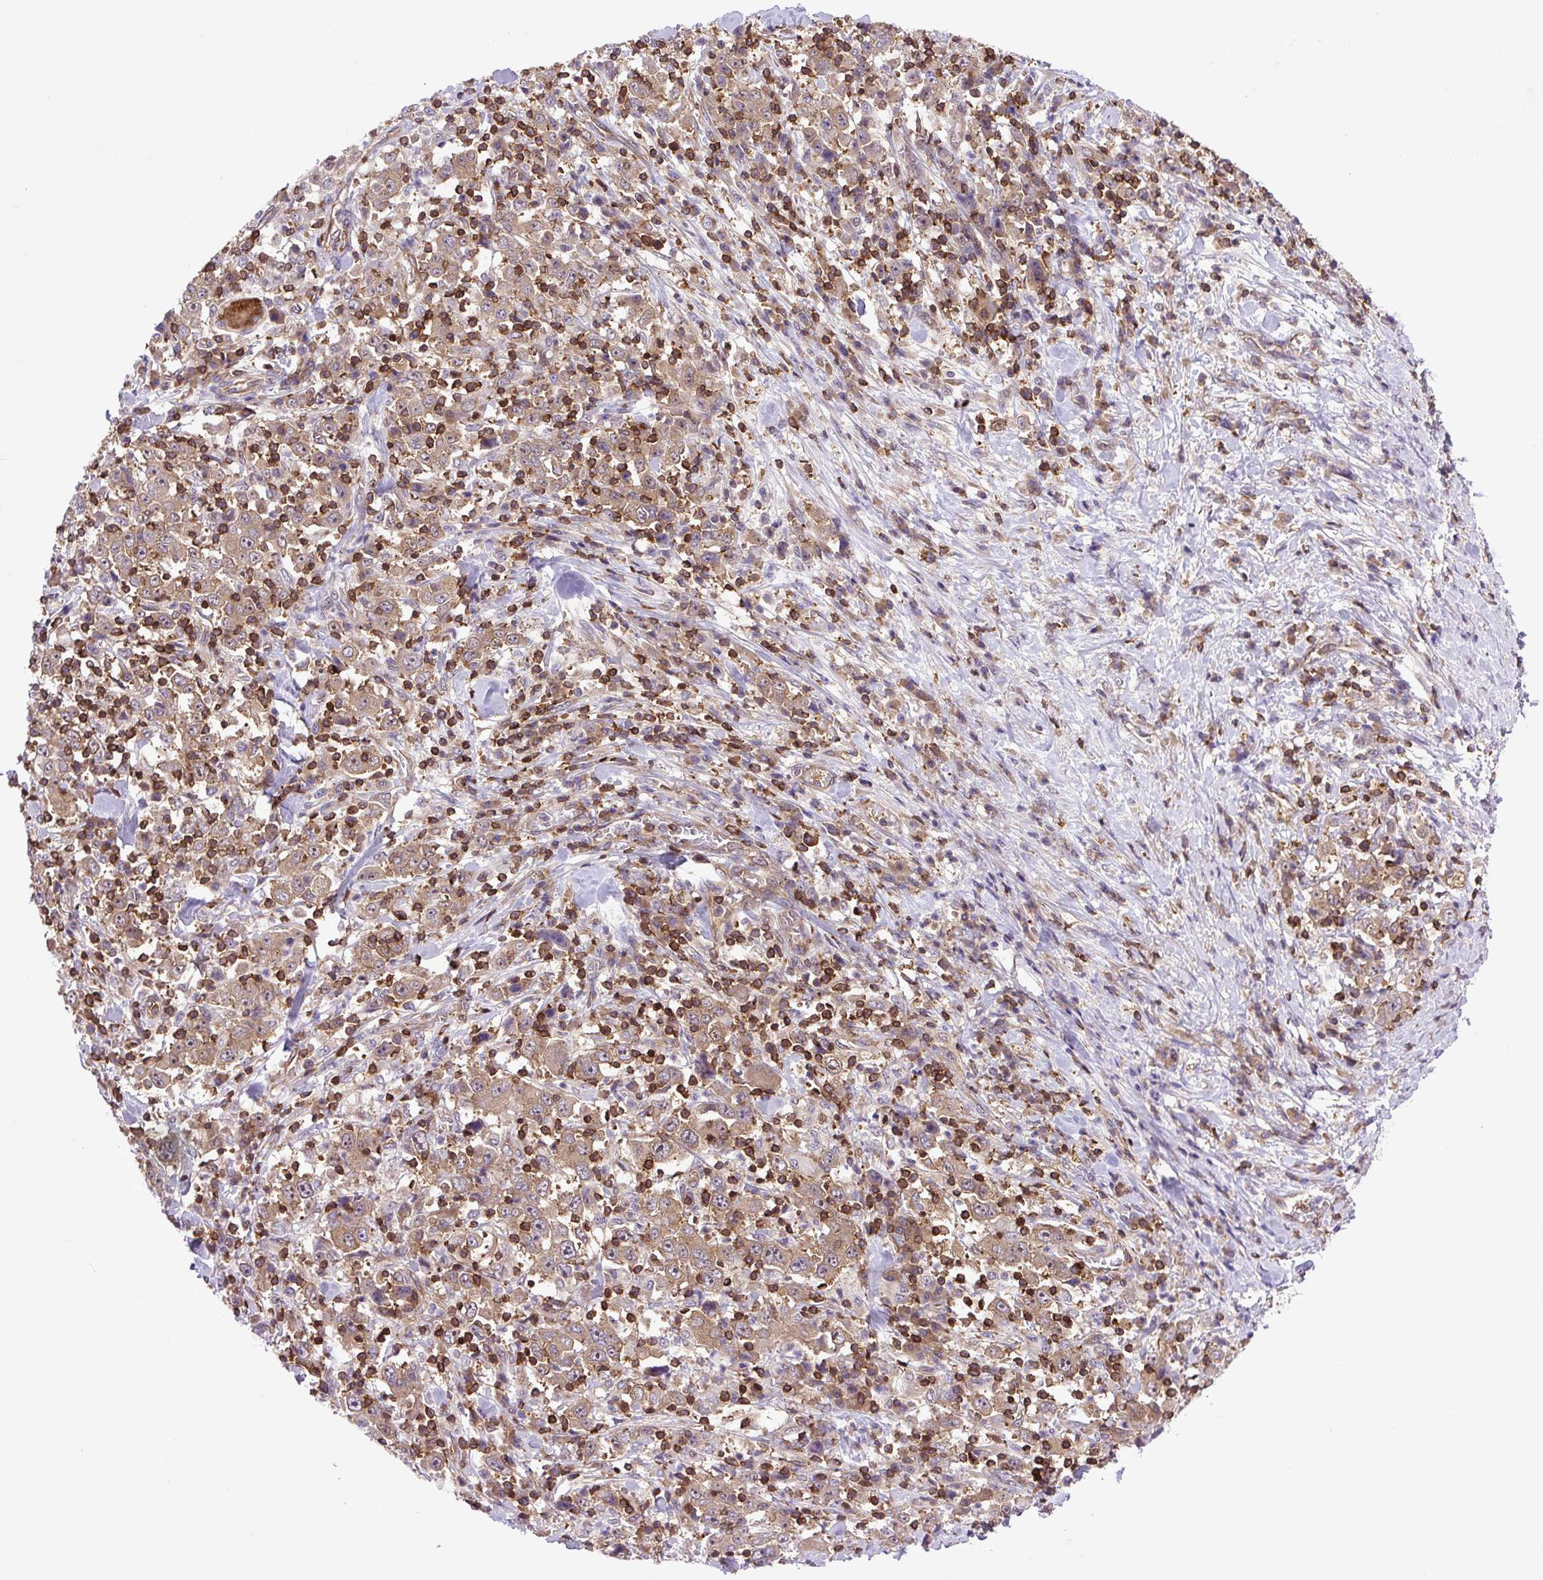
{"staining": {"intensity": "moderate", "quantity": ">75%", "location": "cytoplasmic/membranous,nuclear"}, "tissue": "stomach cancer", "cell_type": "Tumor cells", "image_type": "cancer", "snomed": [{"axis": "morphology", "description": "Normal tissue, NOS"}, {"axis": "morphology", "description": "Adenocarcinoma, NOS"}, {"axis": "topography", "description": "Stomach, upper"}, {"axis": "topography", "description": "Stomach"}], "caption": "High-power microscopy captured an immunohistochemistry histopathology image of stomach cancer (adenocarcinoma), revealing moderate cytoplasmic/membranous and nuclear expression in about >75% of tumor cells.", "gene": "PLCG1", "patient": {"sex": "male", "age": 59}}